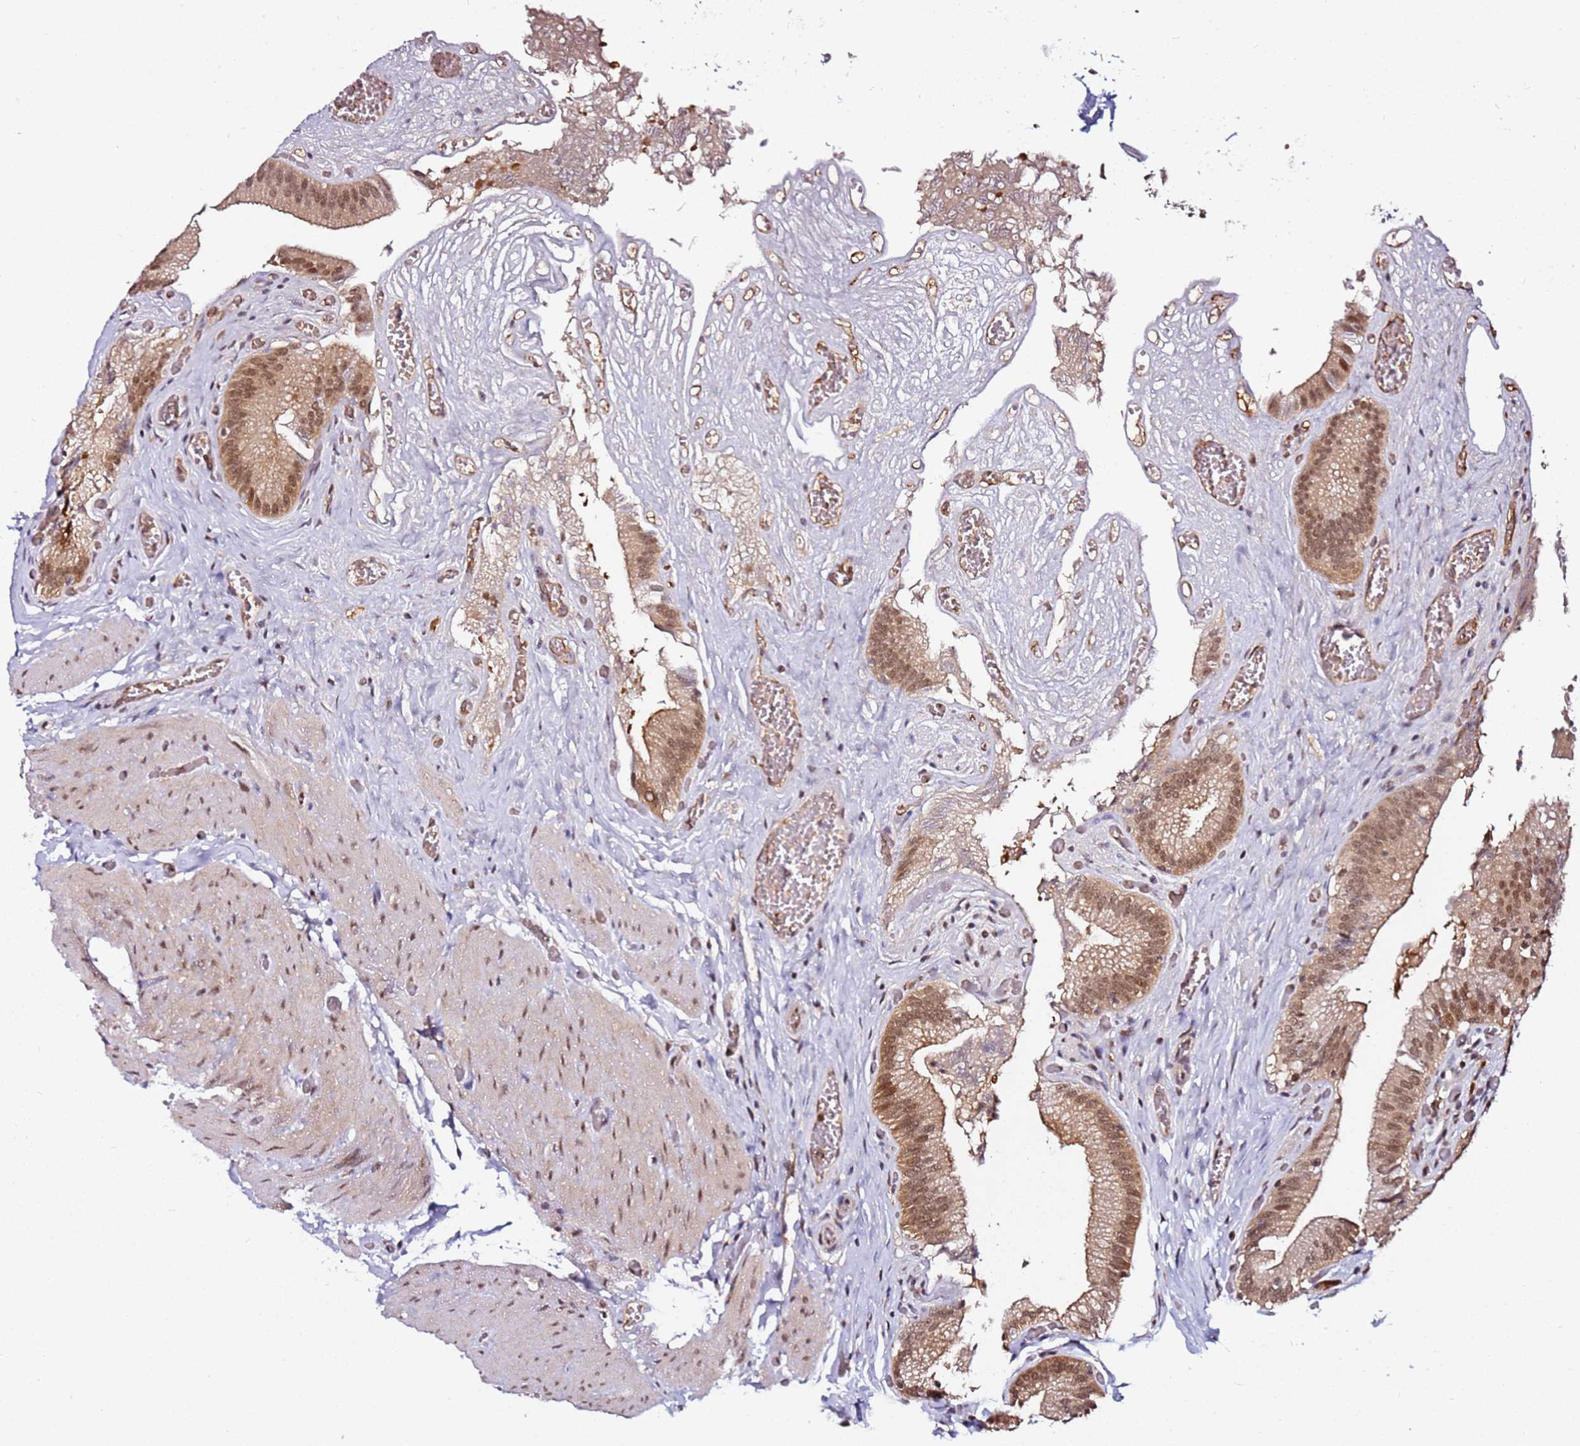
{"staining": {"intensity": "moderate", "quantity": ">75%", "location": "cytoplasmic/membranous,nuclear"}, "tissue": "gallbladder", "cell_type": "Glandular cells", "image_type": "normal", "snomed": [{"axis": "morphology", "description": "Normal tissue, NOS"}, {"axis": "topography", "description": "Gallbladder"}, {"axis": "topography", "description": "Peripheral nerve tissue"}], "caption": "Gallbladder was stained to show a protein in brown. There is medium levels of moderate cytoplasmic/membranous,nuclear expression in about >75% of glandular cells. (DAB IHC with brightfield microscopy, high magnification).", "gene": "RGS18", "patient": {"sex": "male", "age": 17}}